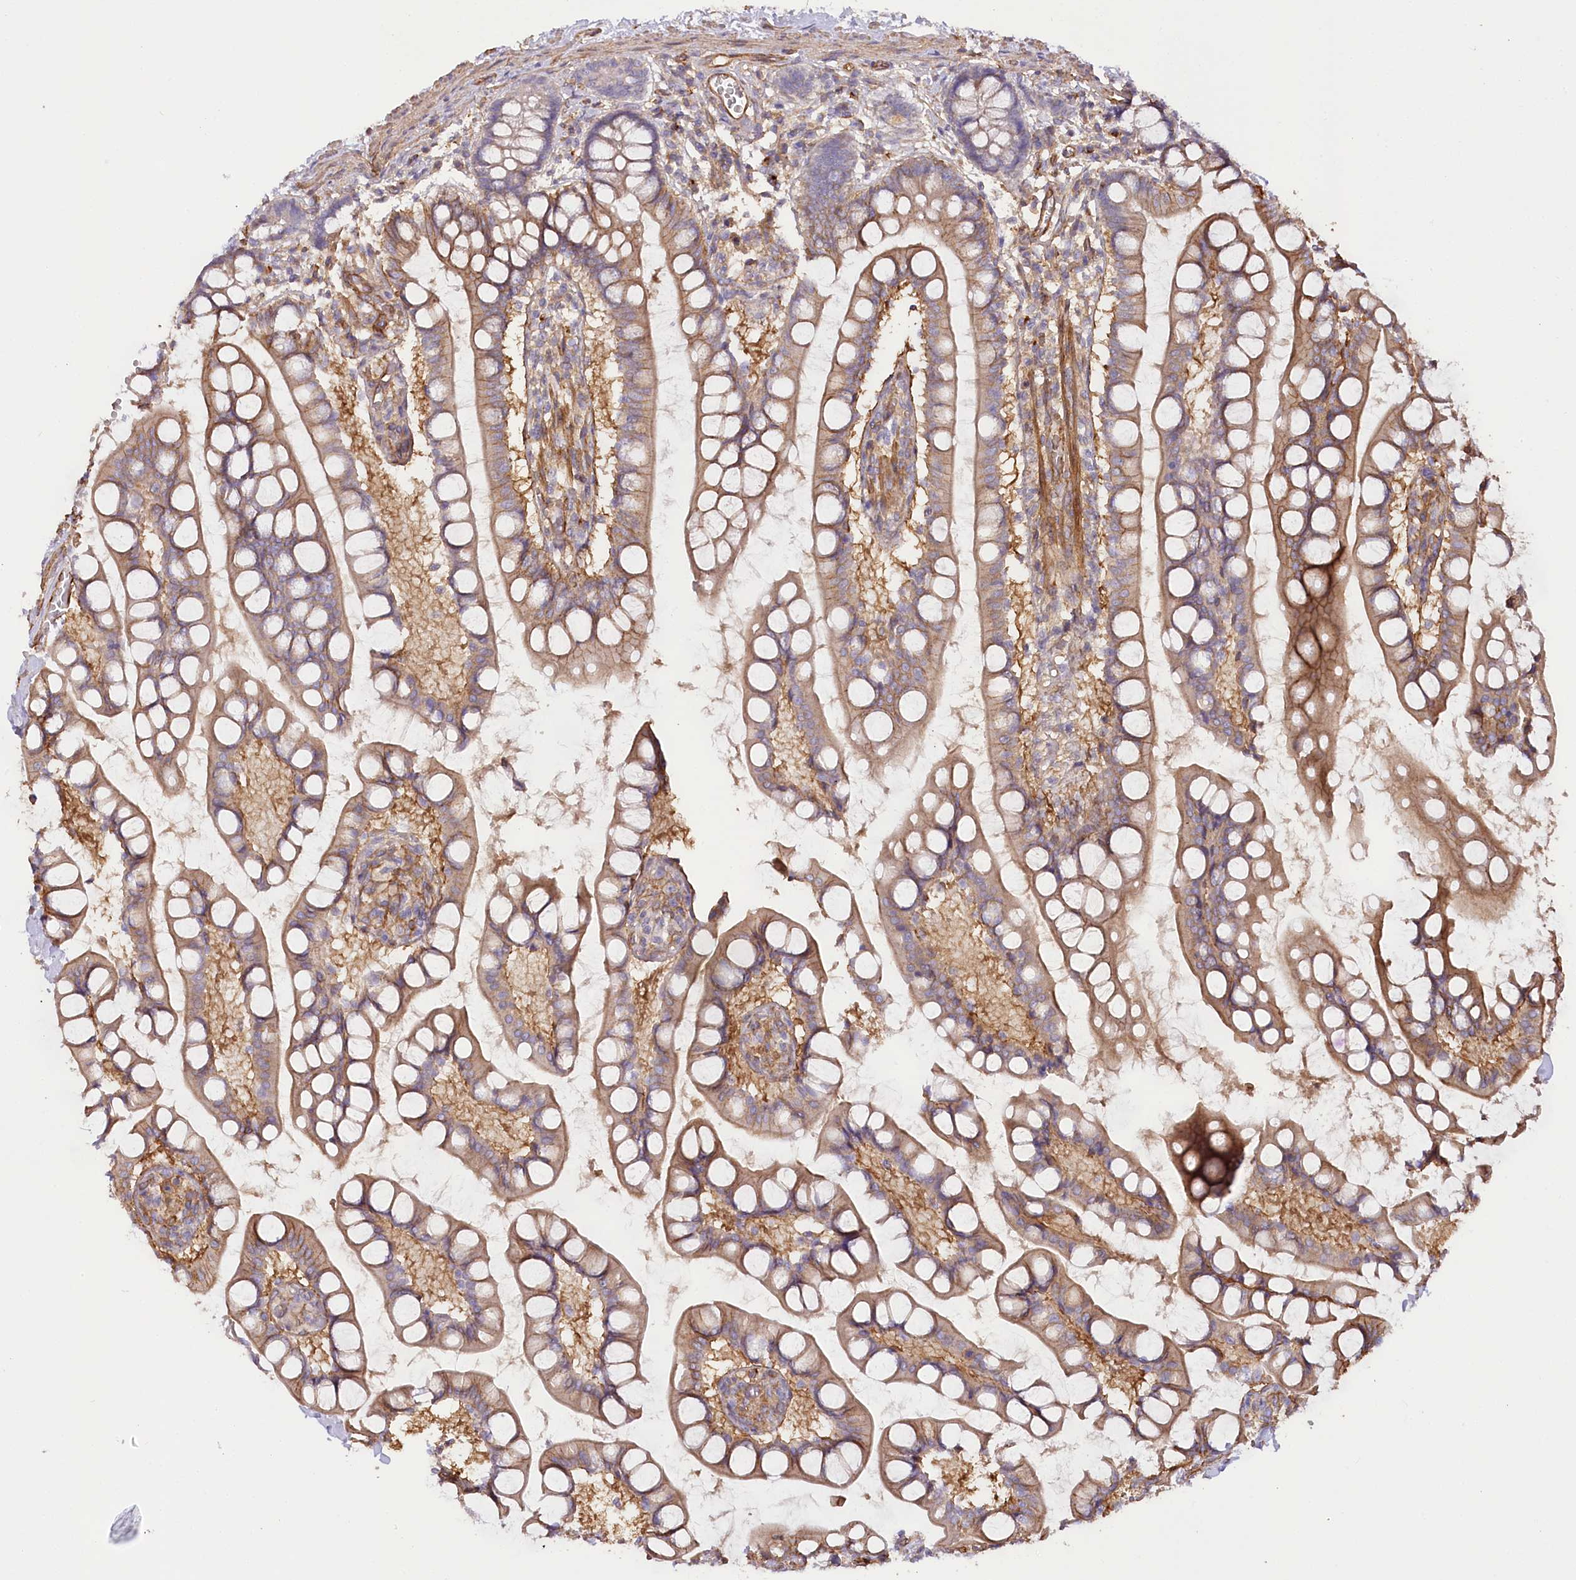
{"staining": {"intensity": "moderate", "quantity": ">75%", "location": "cytoplasmic/membranous"}, "tissue": "small intestine", "cell_type": "Glandular cells", "image_type": "normal", "snomed": [{"axis": "morphology", "description": "Normal tissue, NOS"}, {"axis": "topography", "description": "Small intestine"}], "caption": "This is an image of immunohistochemistry staining of benign small intestine, which shows moderate positivity in the cytoplasmic/membranous of glandular cells.", "gene": "SYNPO2", "patient": {"sex": "male", "age": 52}}